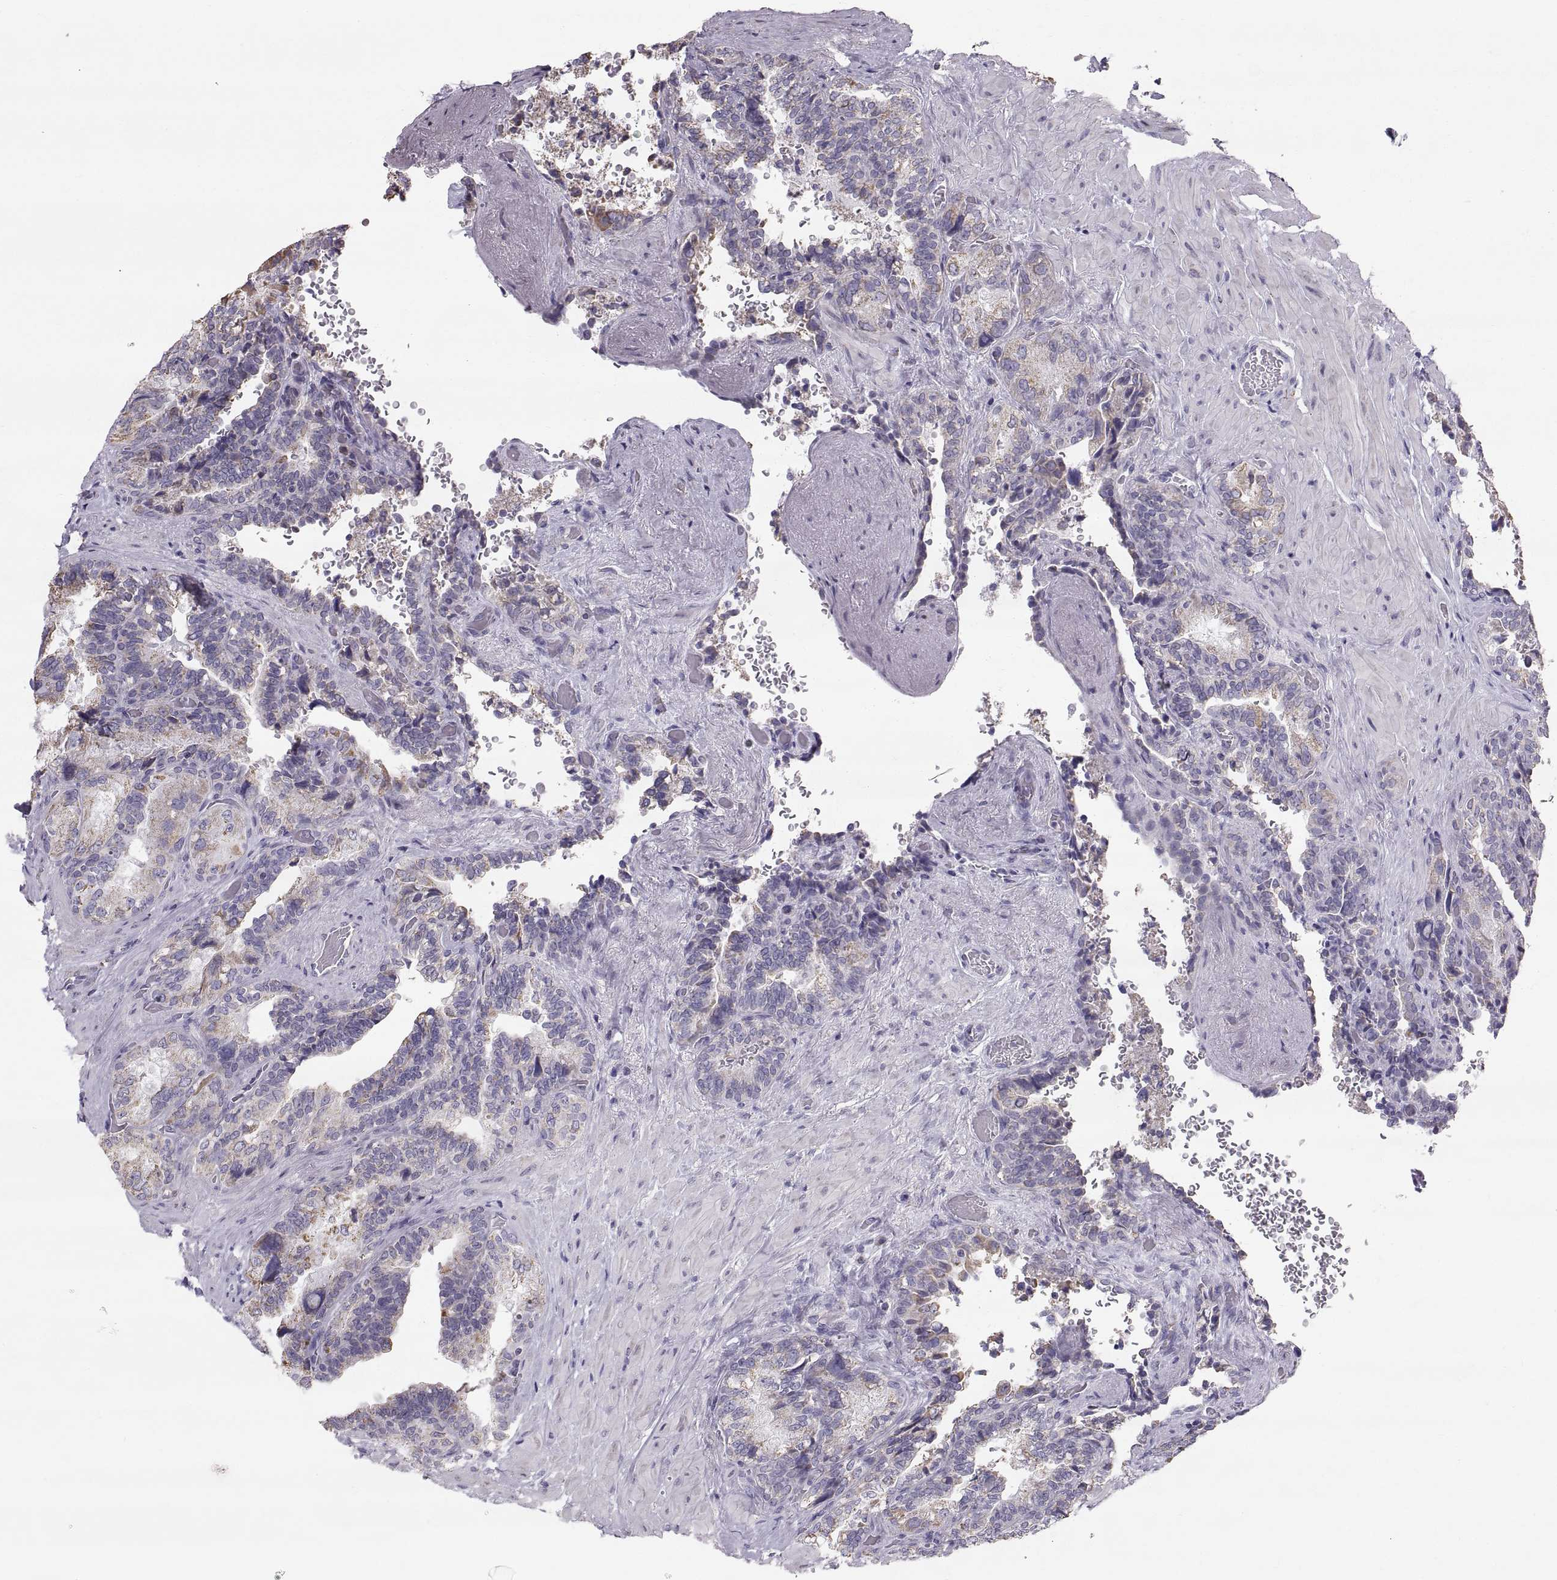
{"staining": {"intensity": "weak", "quantity": "<25%", "location": "cytoplasmic/membranous"}, "tissue": "seminal vesicle", "cell_type": "Glandular cells", "image_type": "normal", "snomed": [{"axis": "morphology", "description": "Normal tissue, NOS"}, {"axis": "topography", "description": "Seminal veicle"}], "caption": "High power microscopy image of an immunohistochemistry micrograph of unremarkable seminal vesicle, revealing no significant expression in glandular cells.", "gene": "STMND1", "patient": {"sex": "male", "age": 69}}